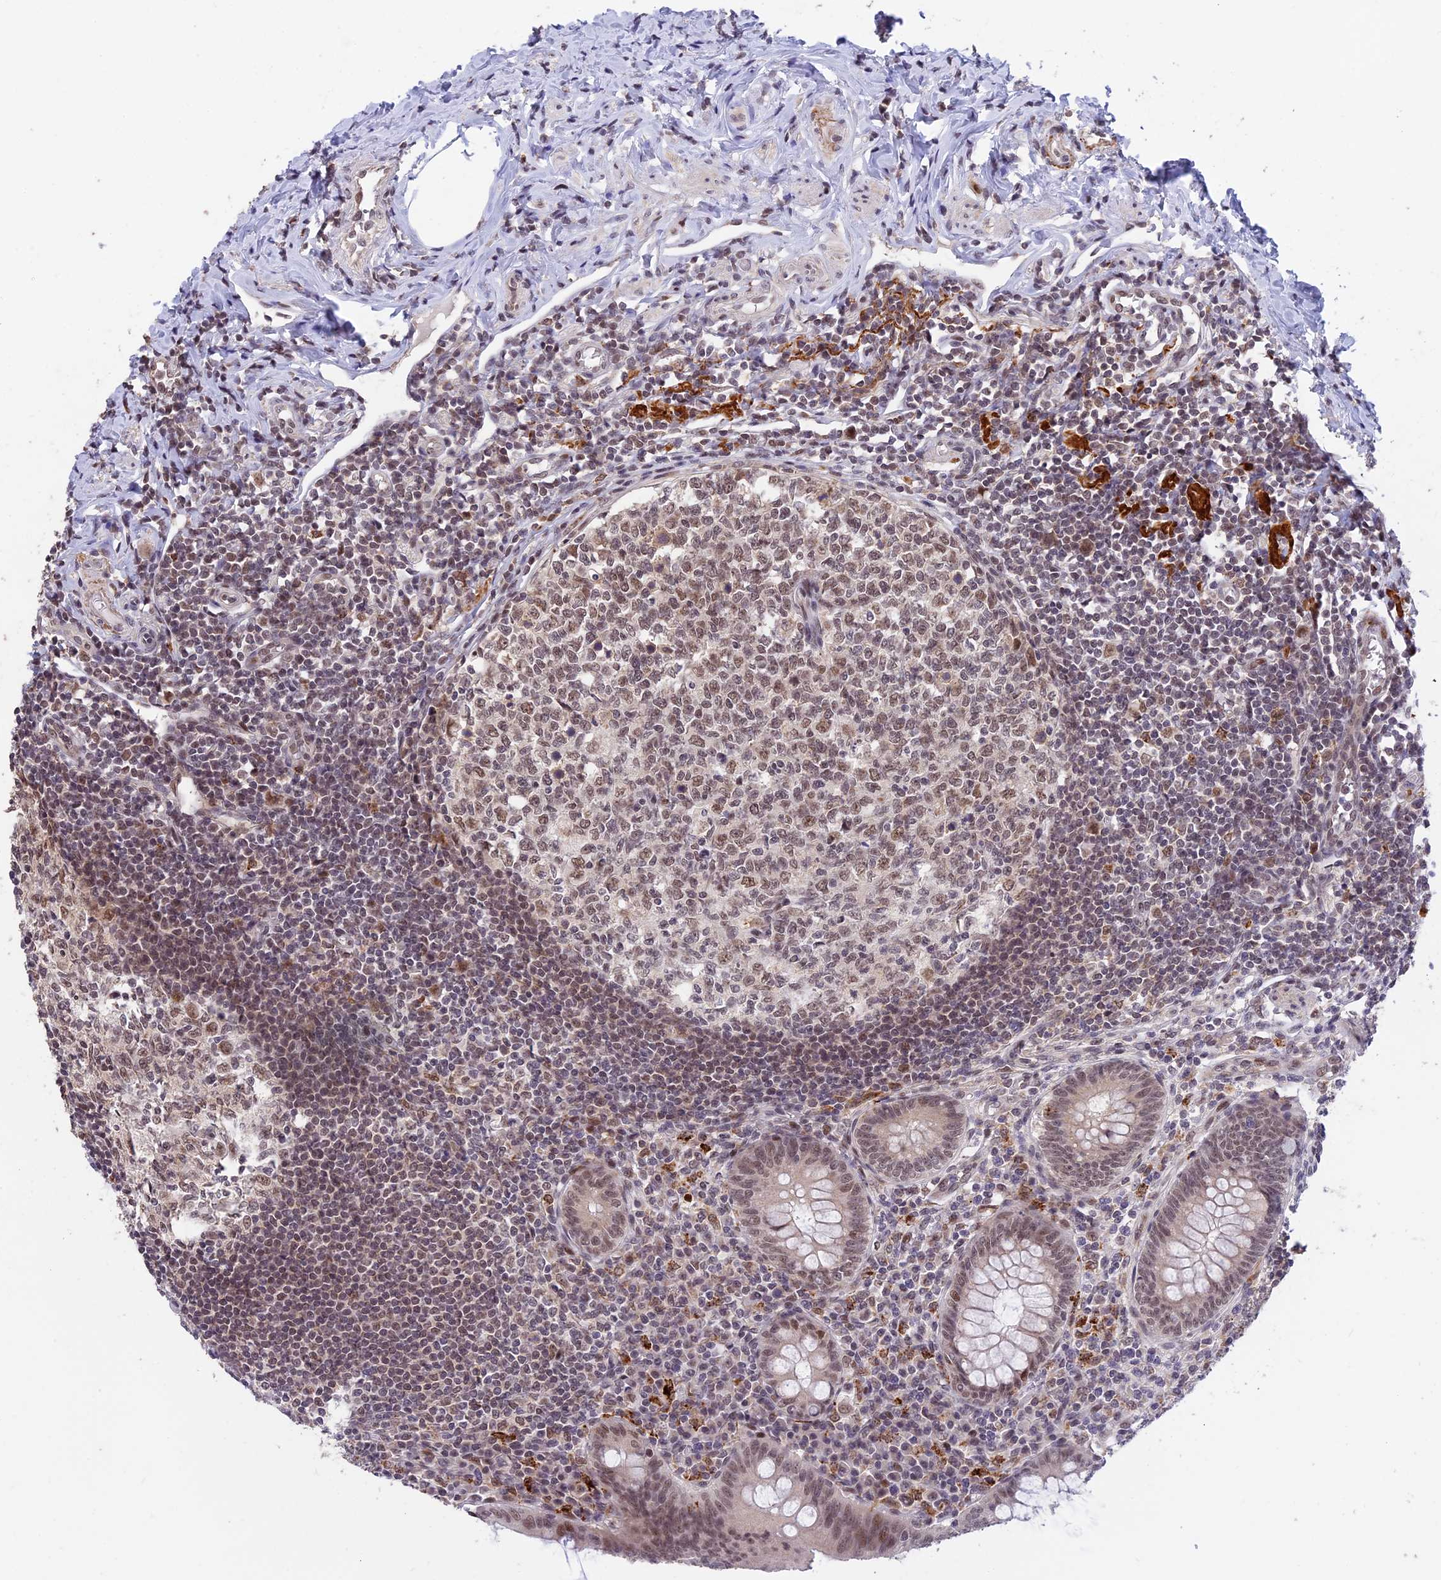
{"staining": {"intensity": "moderate", "quantity": "<25%", "location": "nuclear"}, "tissue": "appendix", "cell_type": "Glandular cells", "image_type": "normal", "snomed": [{"axis": "morphology", "description": "Normal tissue, NOS"}, {"axis": "topography", "description": "Appendix"}], "caption": "DAB immunohistochemical staining of normal human appendix shows moderate nuclear protein staining in approximately <25% of glandular cells.", "gene": "POLR2C", "patient": {"sex": "female", "age": 33}}